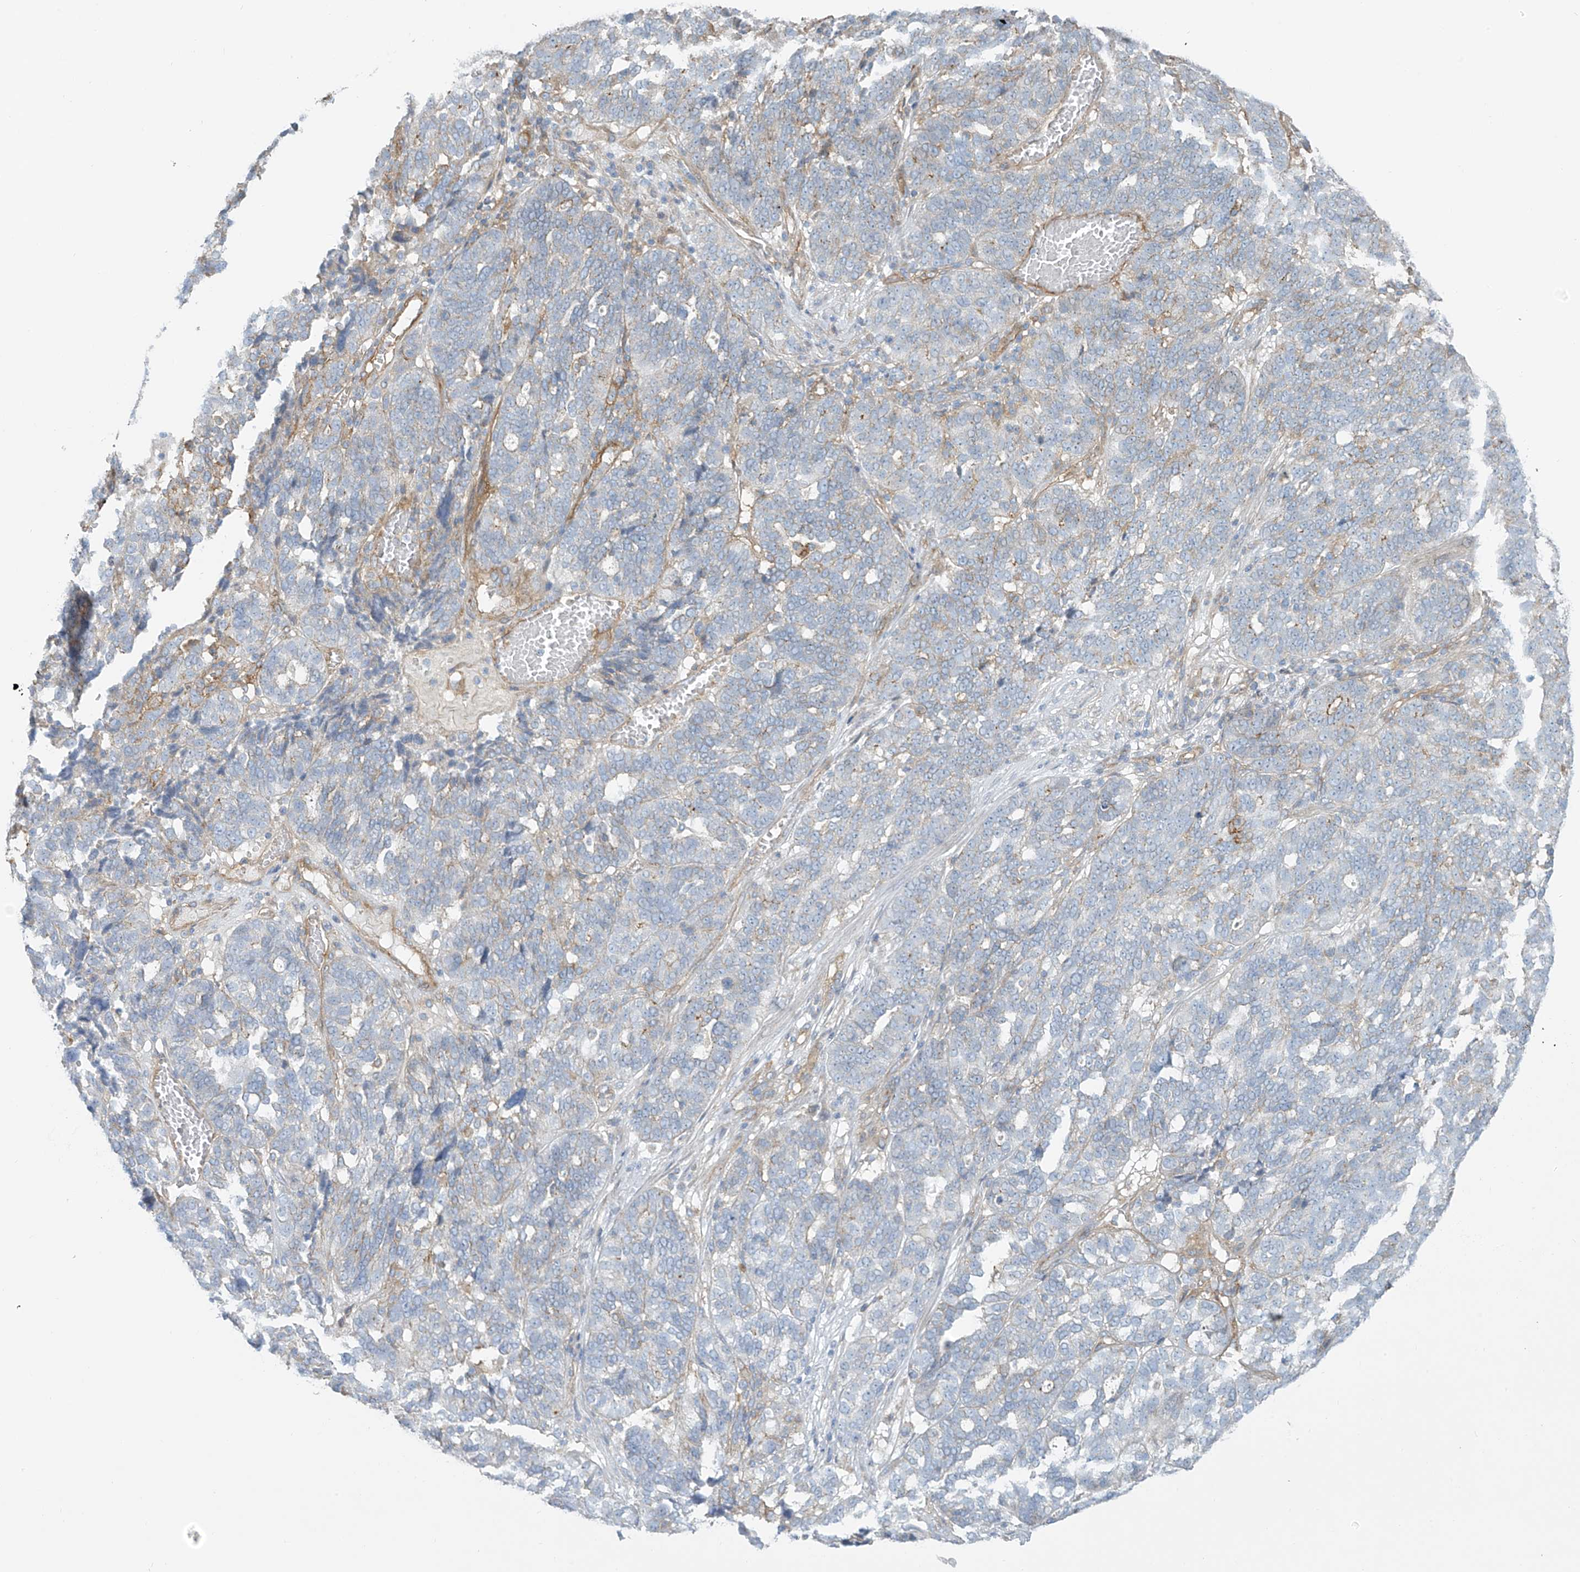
{"staining": {"intensity": "negative", "quantity": "none", "location": "none"}, "tissue": "ovarian cancer", "cell_type": "Tumor cells", "image_type": "cancer", "snomed": [{"axis": "morphology", "description": "Cystadenocarcinoma, serous, NOS"}, {"axis": "topography", "description": "Ovary"}], "caption": "Tumor cells show no significant expression in ovarian cancer (serous cystadenocarcinoma).", "gene": "VAMP5", "patient": {"sex": "female", "age": 59}}